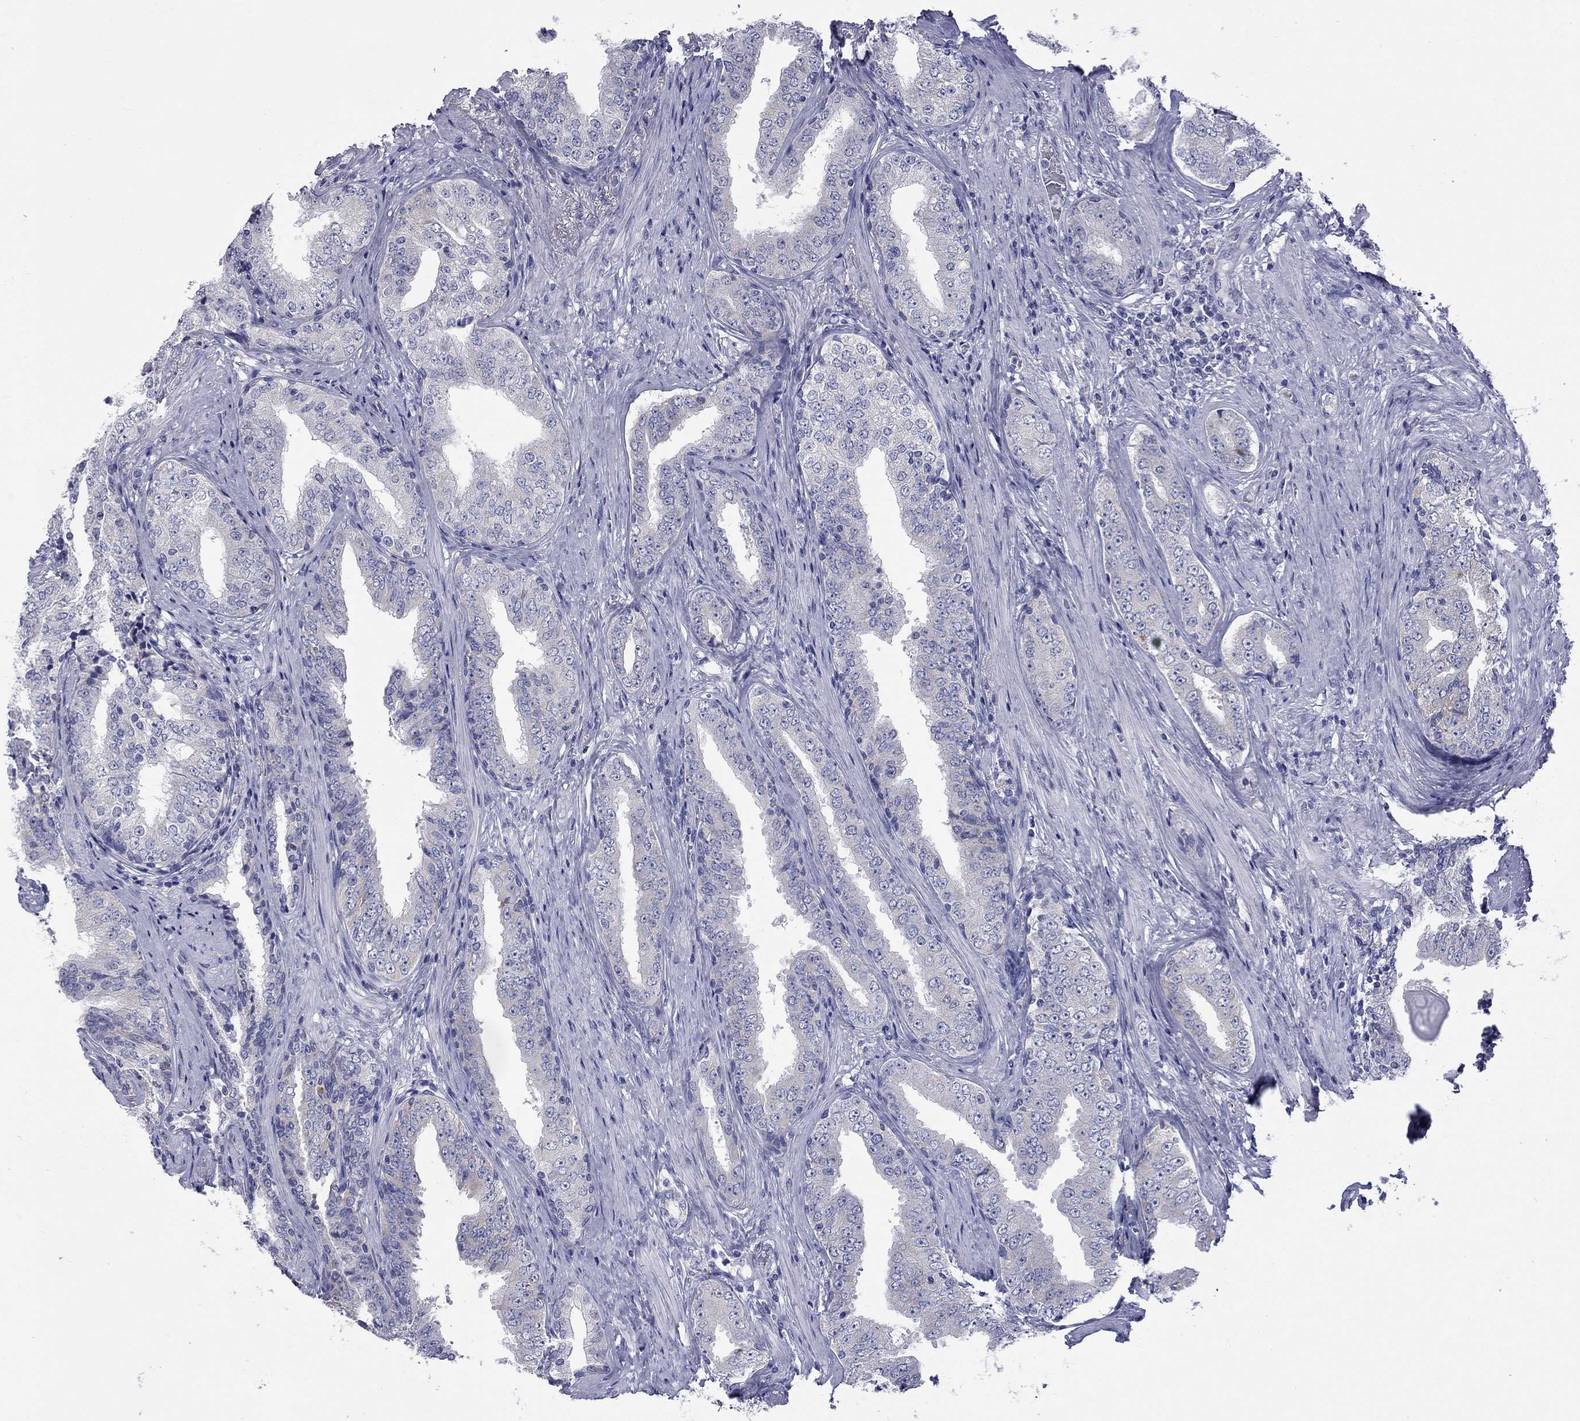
{"staining": {"intensity": "negative", "quantity": "none", "location": "none"}, "tissue": "prostate cancer", "cell_type": "Tumor cells", "image_type": "cancer", "snomed": [{"axis": "morphology", "description": "Adenocarcinoma, Low grade"}, {"axis": "topography", "description": "Prostate and seminal vesicle, NOS"}], "caption": "This is an immunohistochemistry (IHC) histopathology image of human prostate low-grade adenocarcinoma. There is no positivity in tumor cells.", "gene": "ABCB4", "patient": {"sex": "male", "age": 61}}